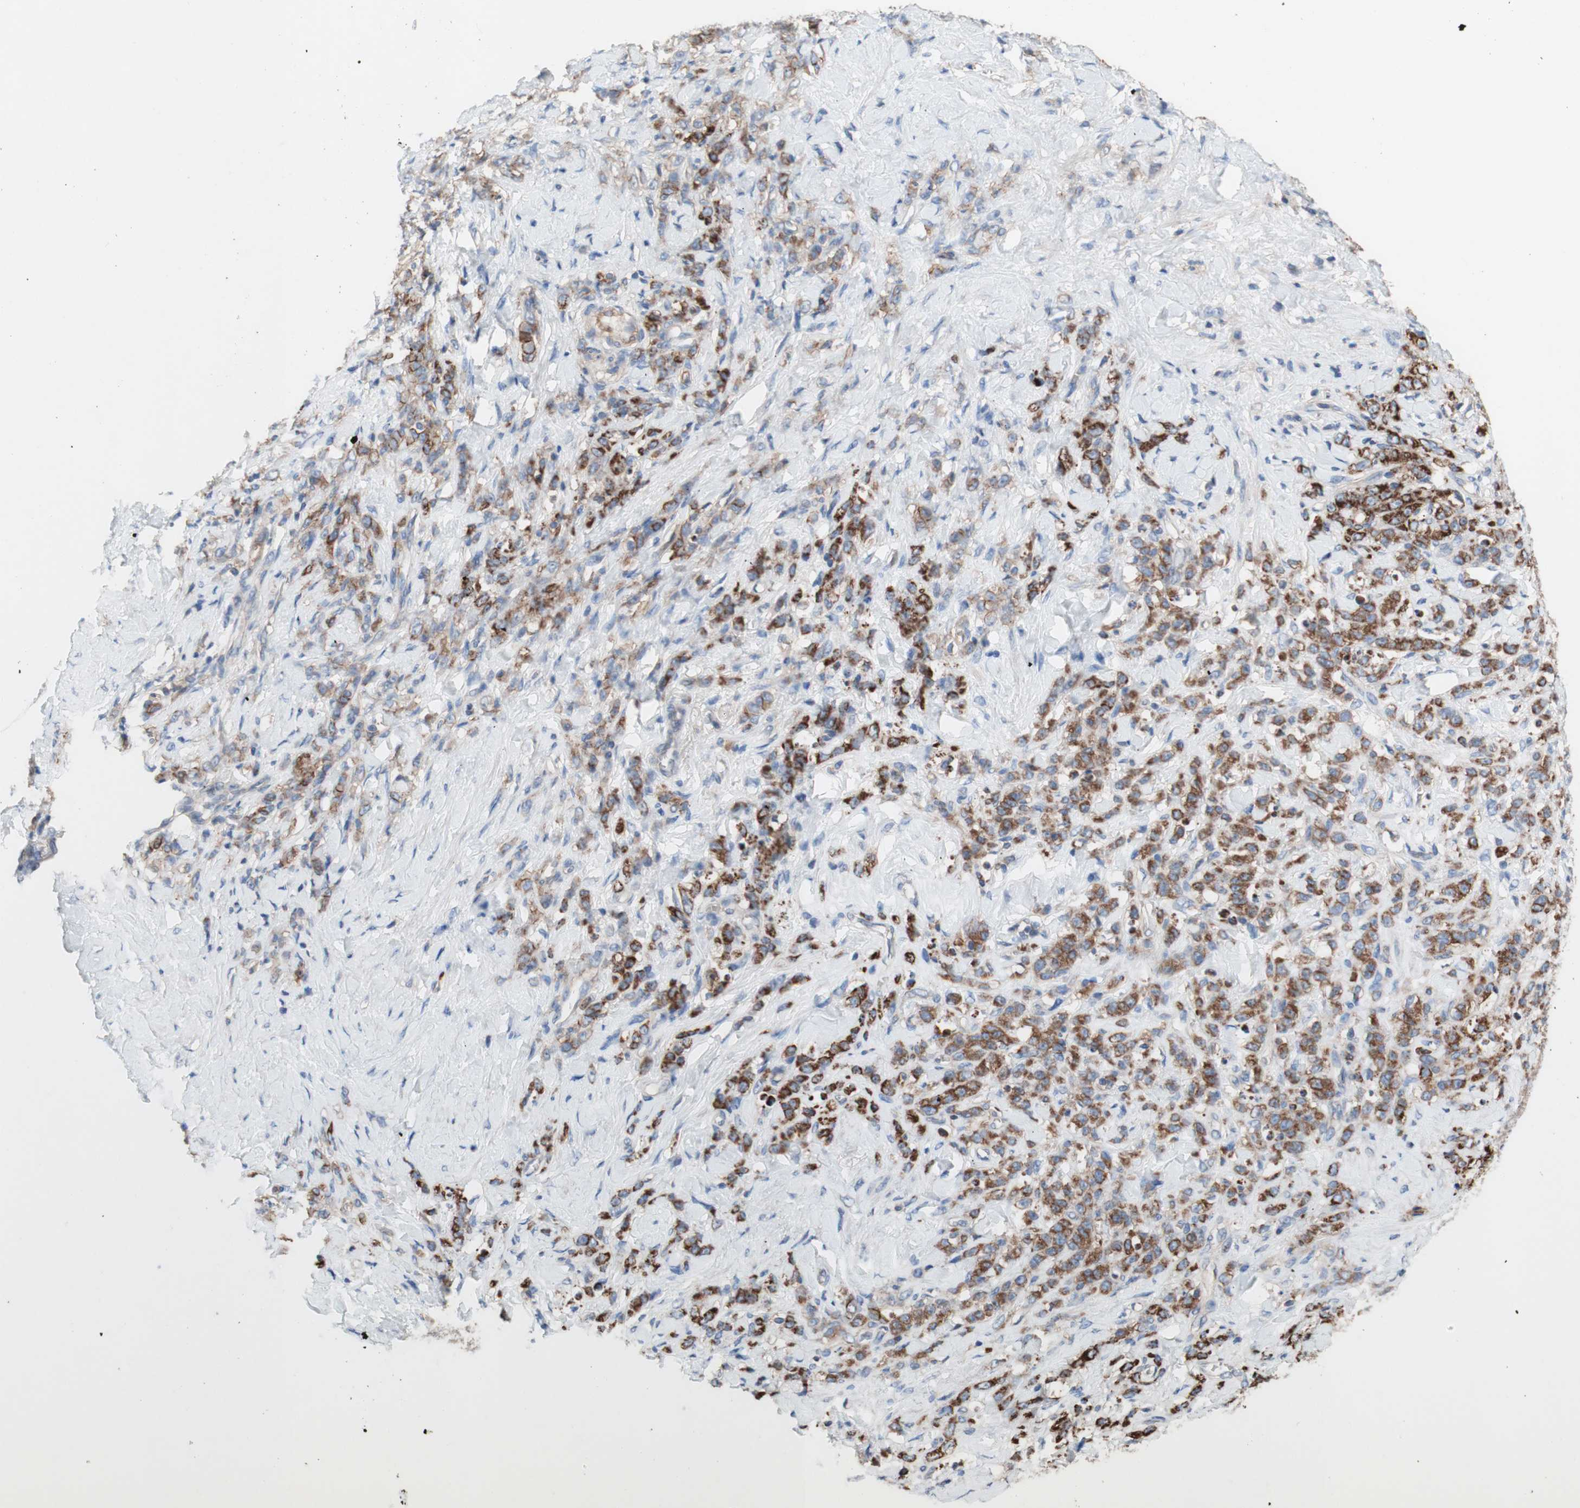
{"staining": {"intensity": "moderate", "quantity": "25%-75%", "location": "cytoplasmic/membranous"}, "tissue": "stomach cancer", "cell_type": "Tumor cells", "image_type": "cancer", "snomed": [{"axis": "morphology", "description": "Adenocarcinoma, NOS"}, {"axis": "topography", "description": "Stomach"}], "caption": "Human stomach cancer stained for a protein (brown) shows moderate cytoplasmic/membranous positive staining in about 25%-75% of tumor cells.", "gene": "CD46", "patient": {"sex": "male", "age": 82}}